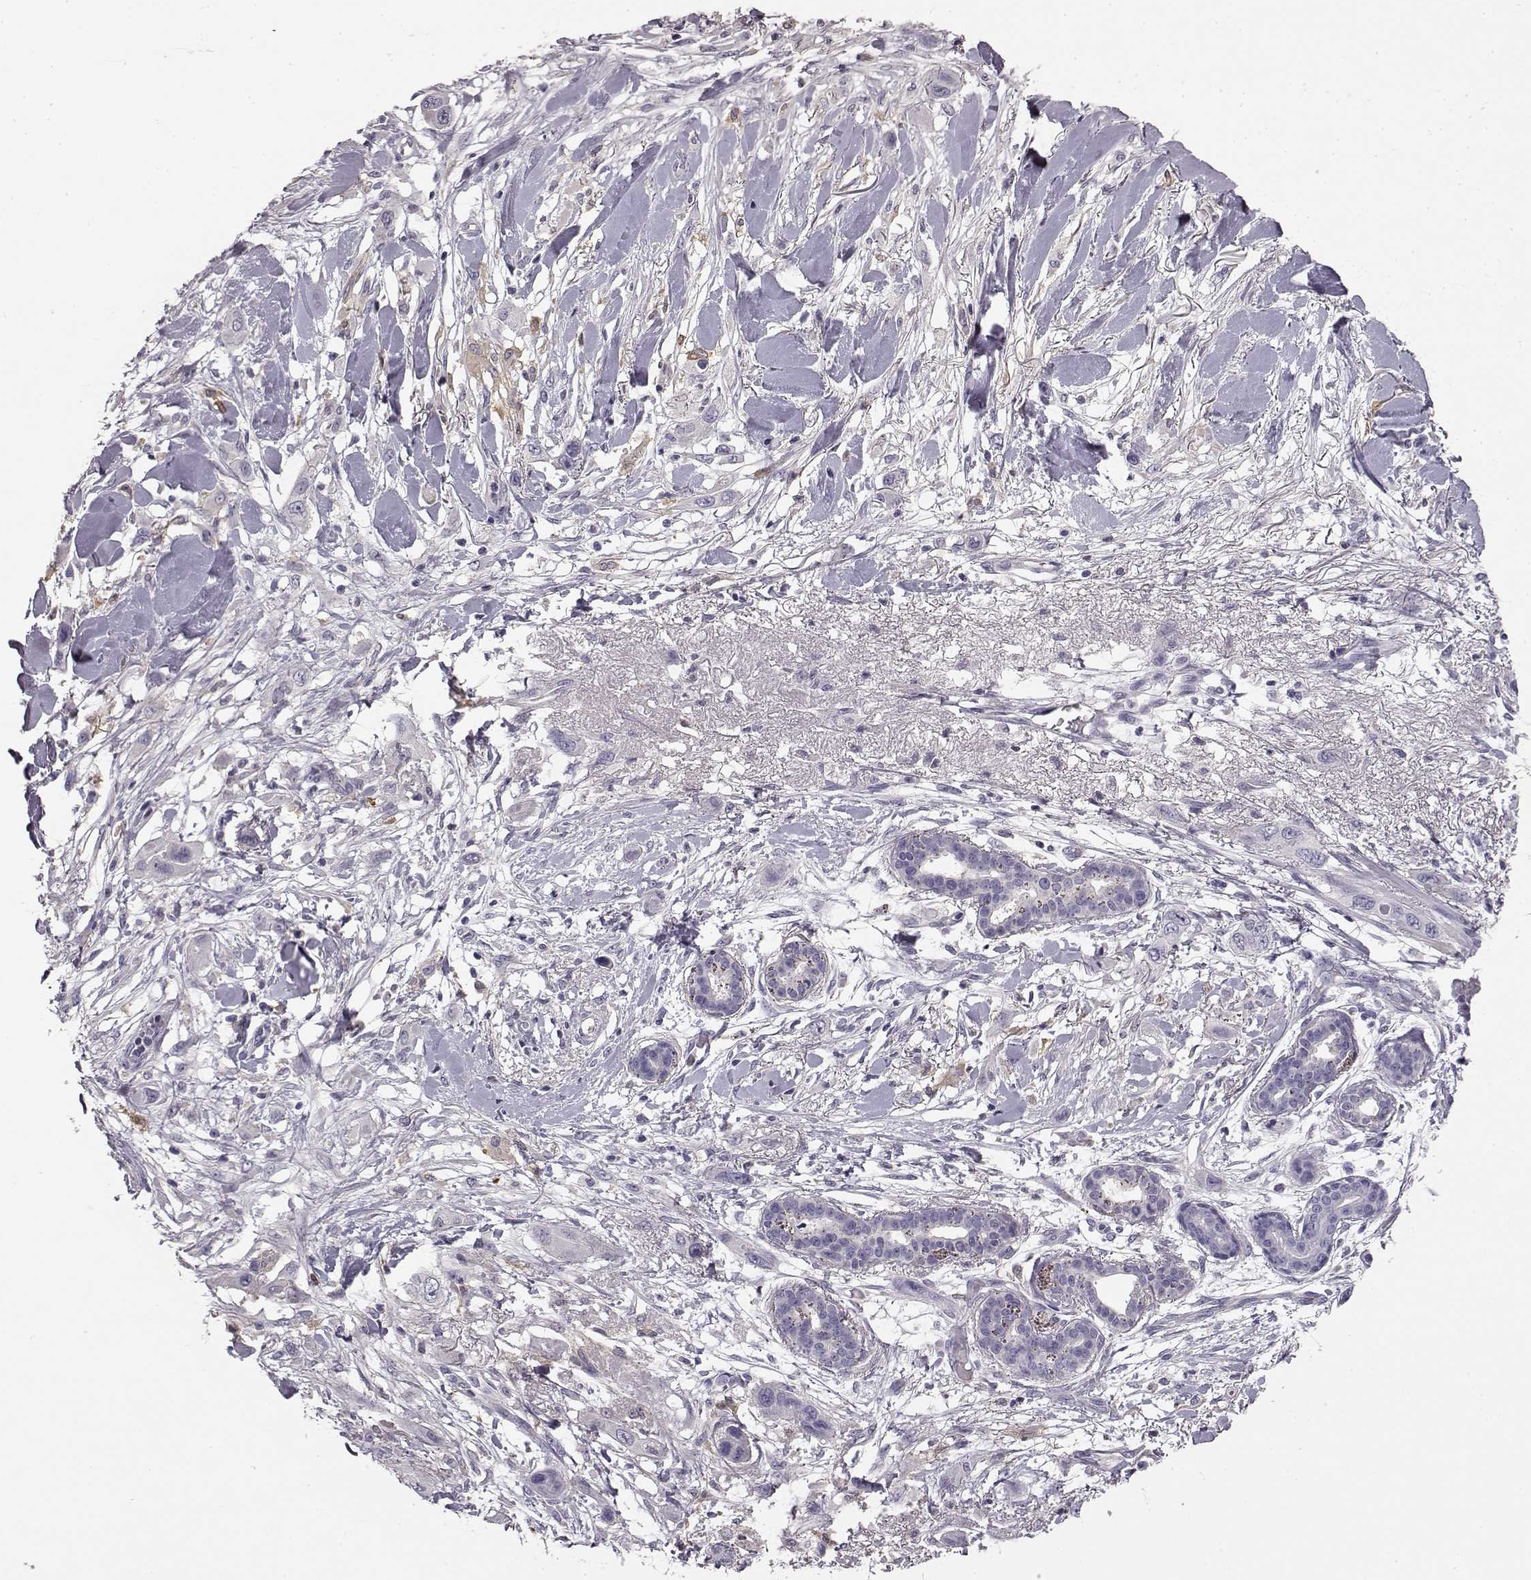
{"staining": {"intensity": "negative", "quantity": "none", "location": "none"}, "tissue": "skin cancer", "cell_type": "Tumor cells", "image_type": "cancer", "snomed": [{"axis": "morphology", "description": "Squamous cell carcinoma, NOS"}, {"axis": "topography", "description": "Skin"}], "caption": "Immunohistochemical staining of skin cancer demonstrates no significant staining in tumor cells.", "gene": "KRT85", "patient": {"sex": "male", "age": 79}}